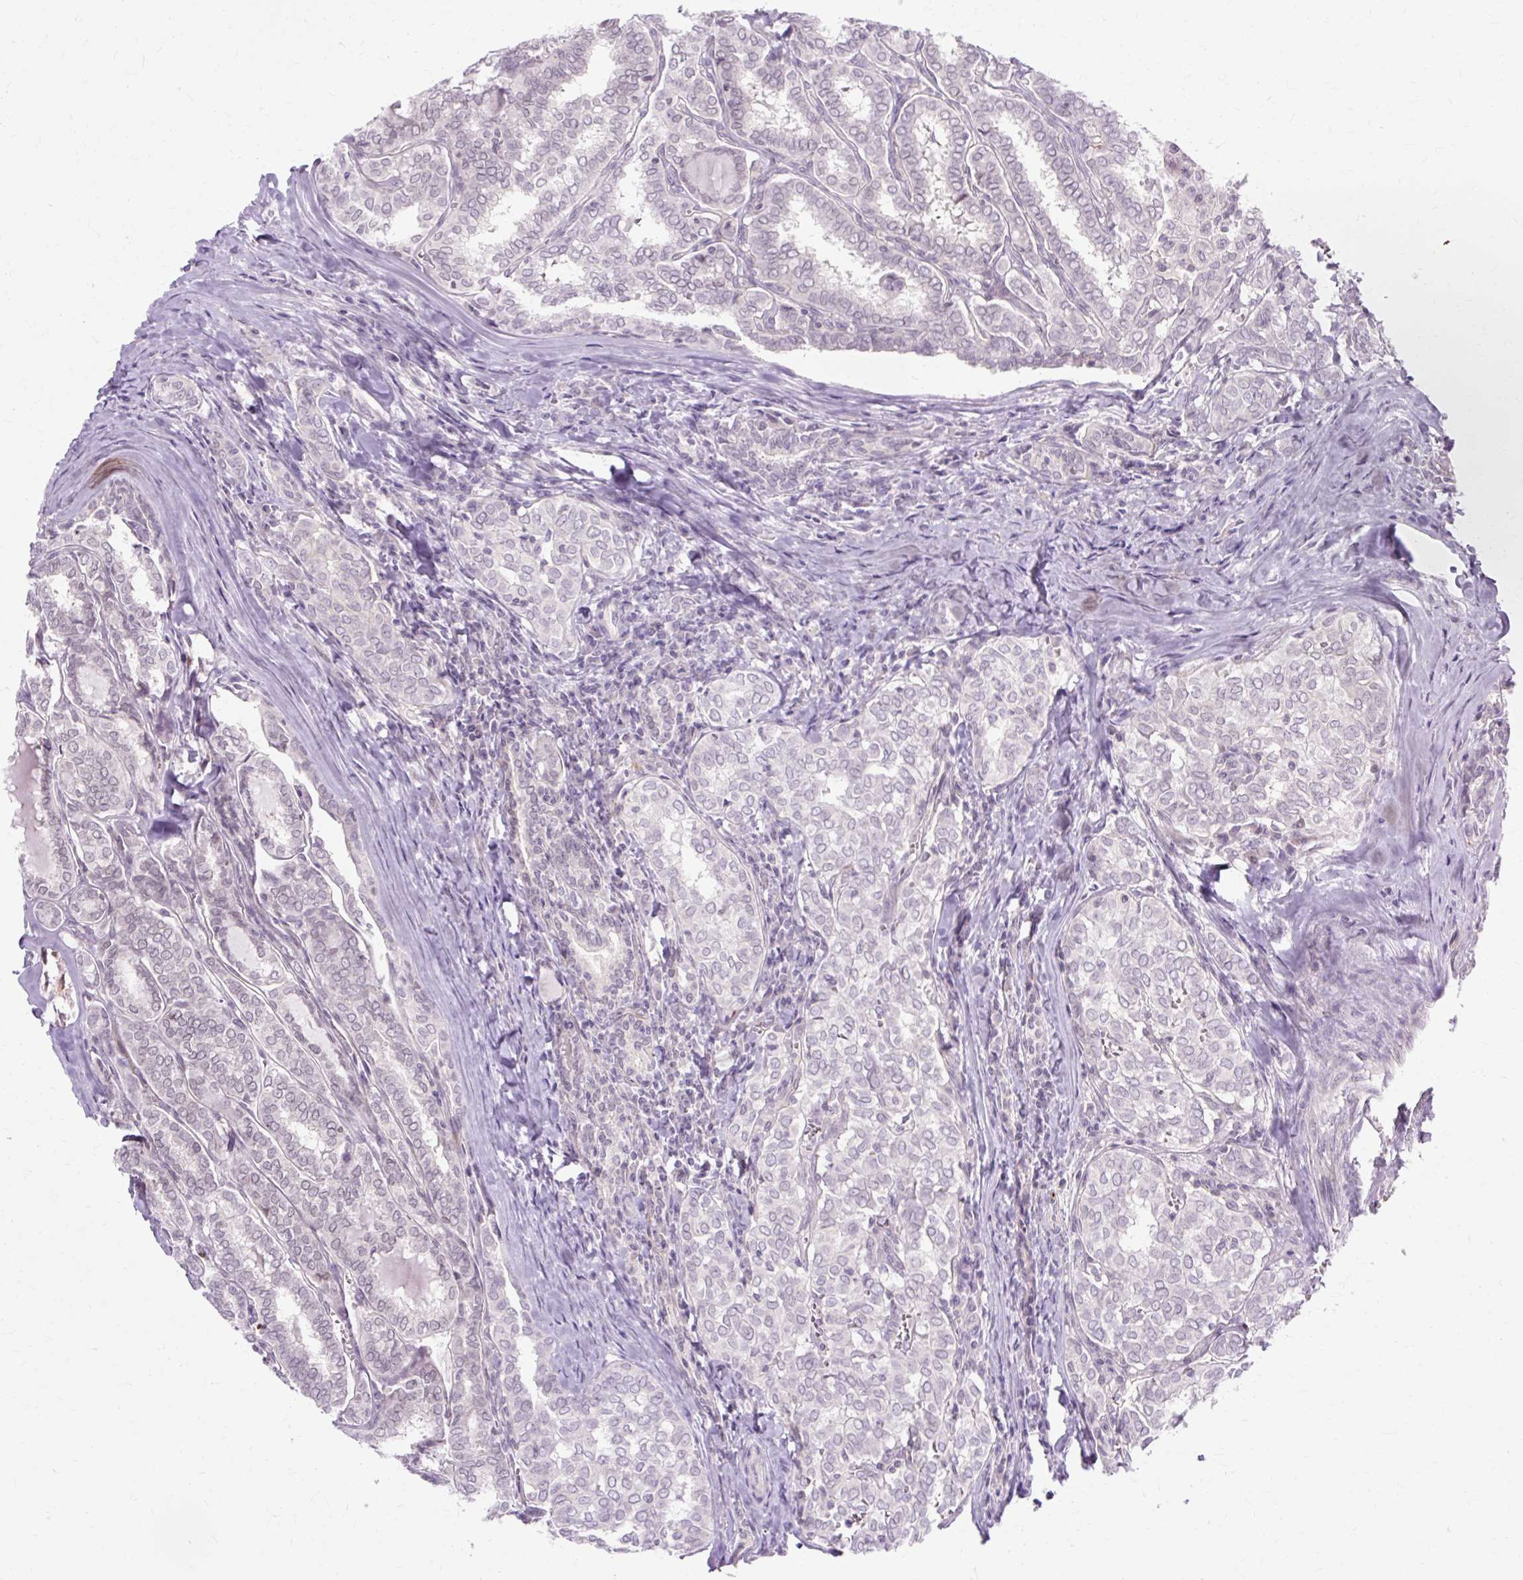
{"staining": {"intensity": "negative", "quantity": "none", "location": "none"}, "tissue": "thyroid cancer", "cell_type": "Tumor cells", "image_type": "cancer", "snomed": [{"axis": "morphology", "description": "Papillary adenocarcinoma, NOS"}, {"axis": "topography", "description": "Thyroid gland"}], "caption": "Immunohistochemistry micrograph of thyroid cancer stained for a protein (brown), which shows no positivity in tumor cells.", "gene": "ZNF35", "patient": {"sex": "female", "age": 30}}